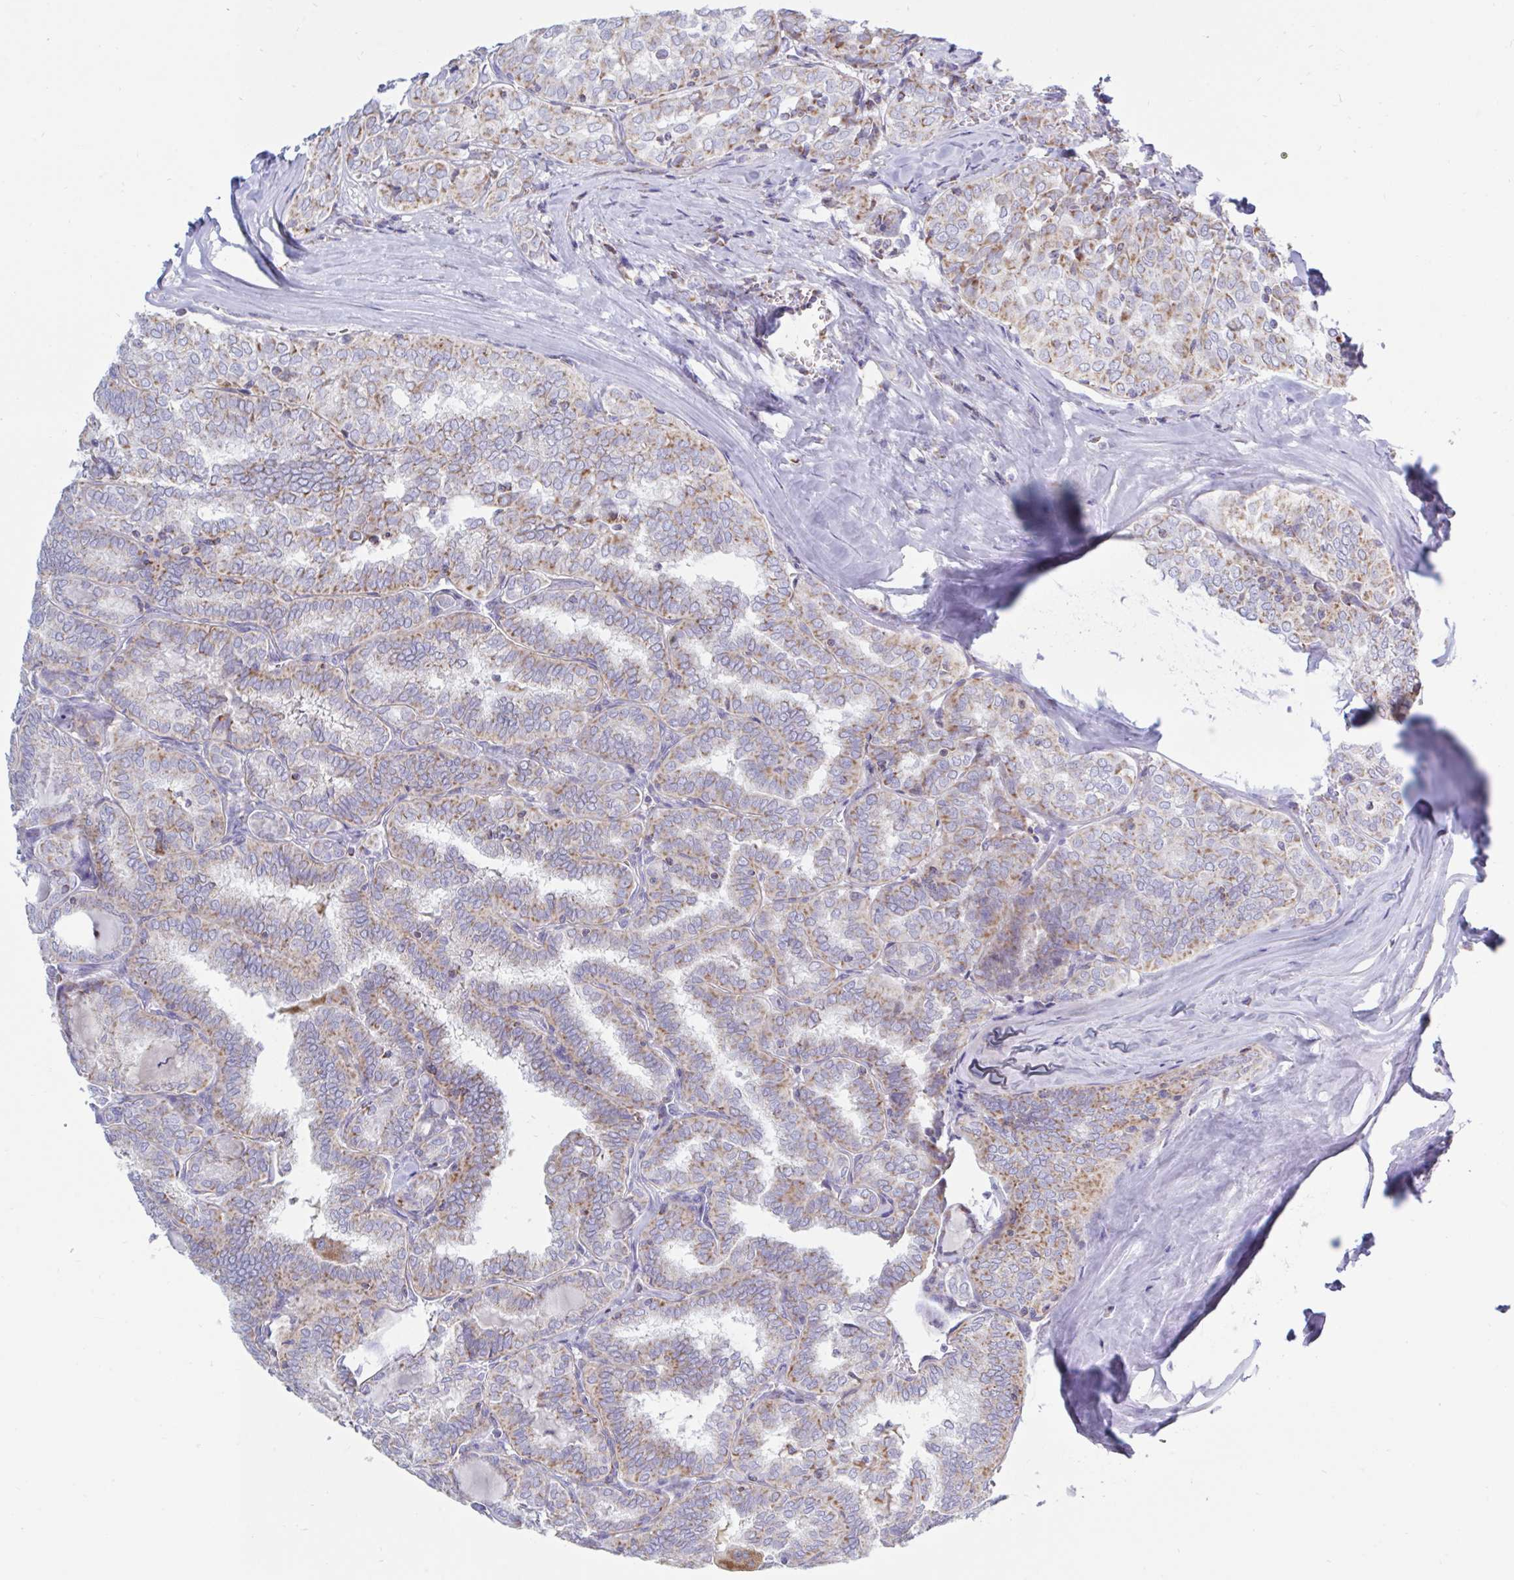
{"staining": {"intensity": "weak", "quantity": "25%-75%", "location": "cytoplasmic/membranous"}, "tissue": "thyroid cancer", "cell_type": "Tumor cells", "image_type": "cancer", "snomed": [{"axis": "morphology", "description": "Papillary adenocarcinoma, NOS"}, {"axis": "topography", "description": "Thyroid gland"}], "caption": "Immunohistochemical staining of human thyroid cancer demonstrates low levels of weak cytoplasmic/membranous expression in approximately 25%-75% of tumor cells.", "gene": "HSPE1", "patient": {"sex": "female", "age": 30}}